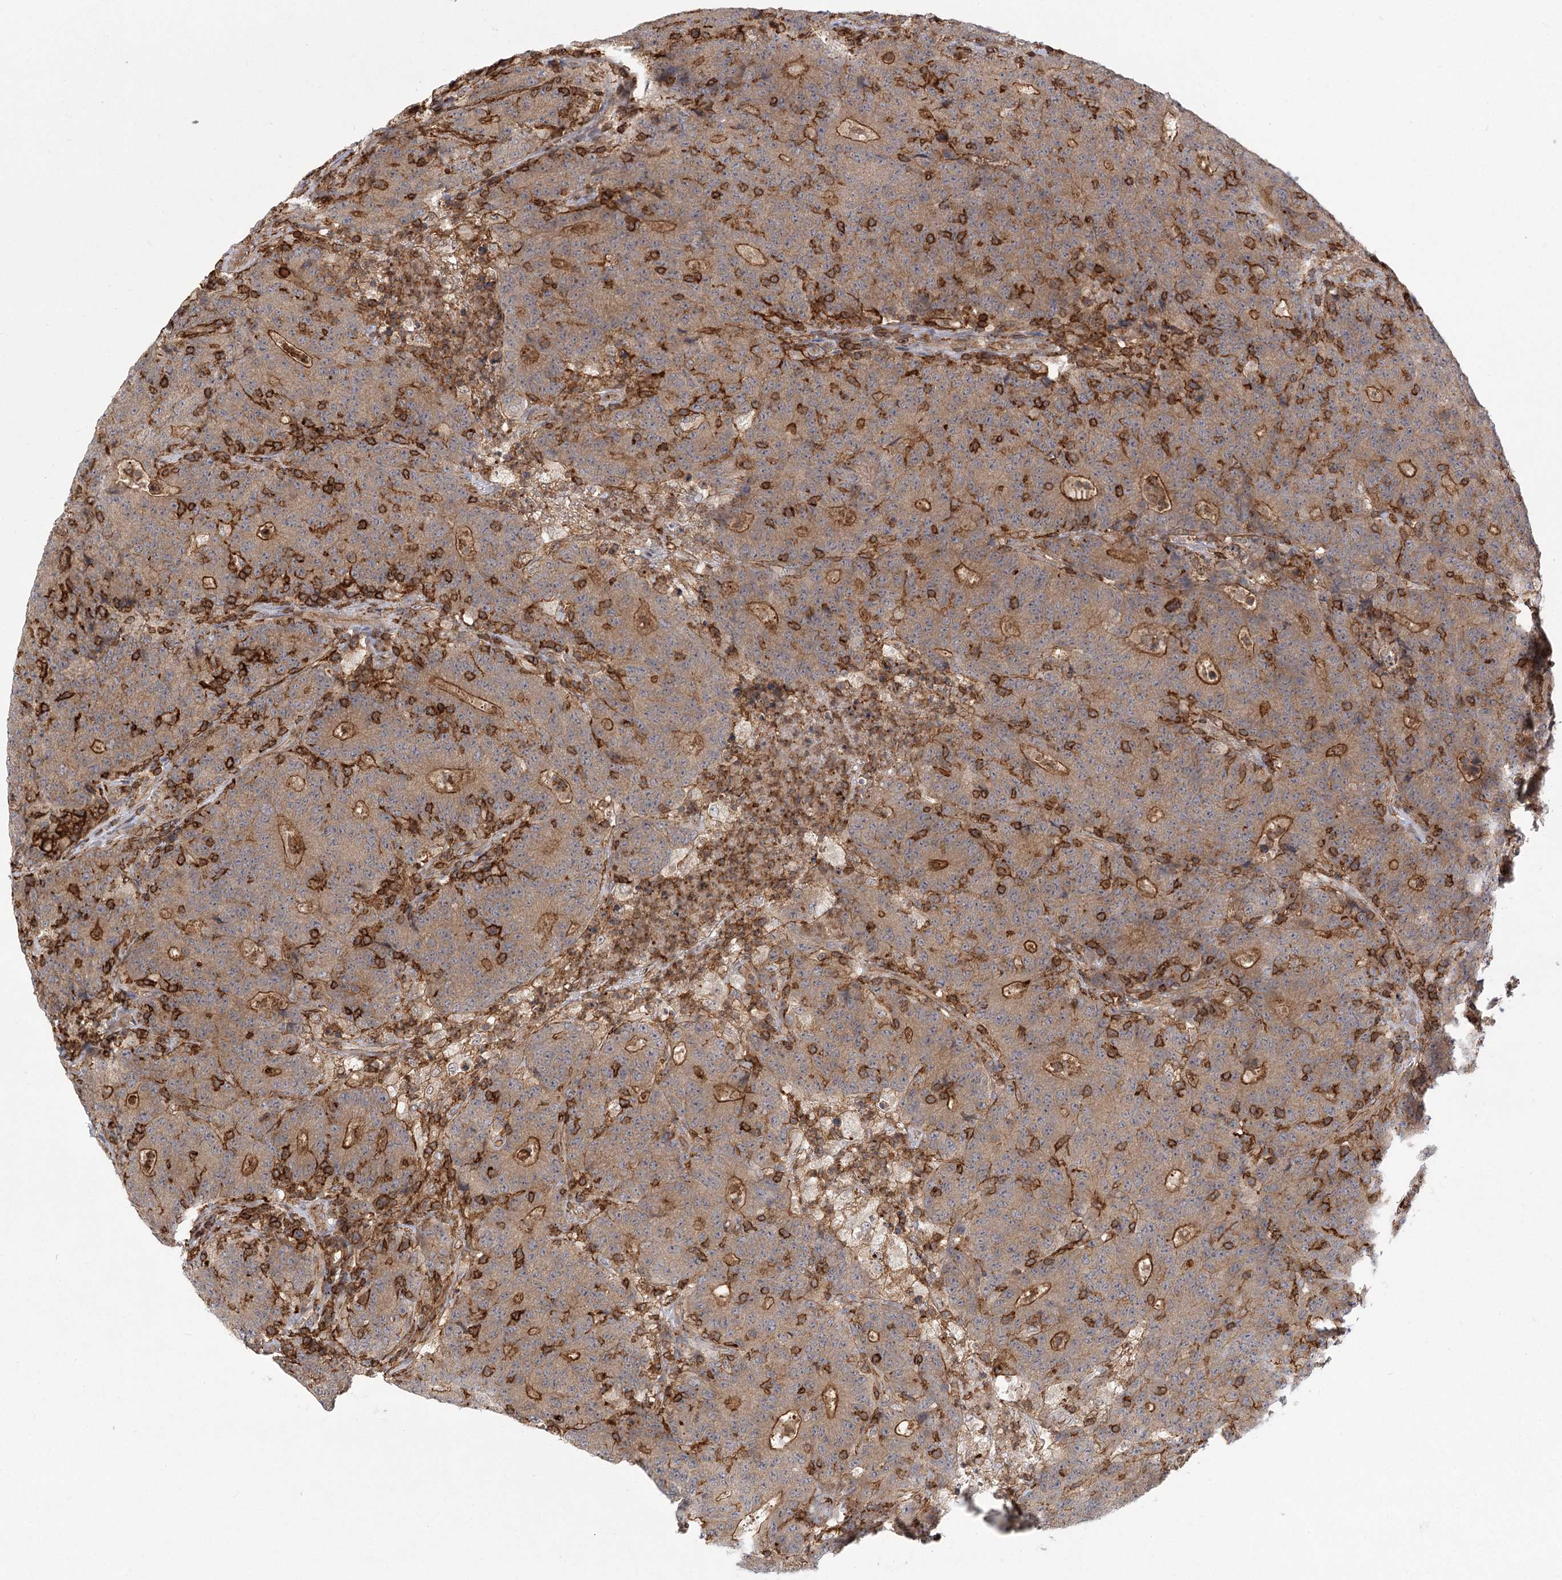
{"staining": {"intensity": "moderate", "quantity": ">75%", "location": "cytoplasmic/membranous"}, "tissue": "colorectal cancer", "cell_type": "Tumor cells", "image_type": "cancer", "snomed": [{"axis": "morphology", "description": "Adenocarcinoma, NOS"}, {"axis": "topography", "description": "Colon"}], "caption": "Protein staining shows moderate cytoplasmic/membranous expression in about >75% of tumor cells in adenocarcinoma (colorectal).", "gene": "MEPE", "patient": {"sex": "female", "age": 75}}